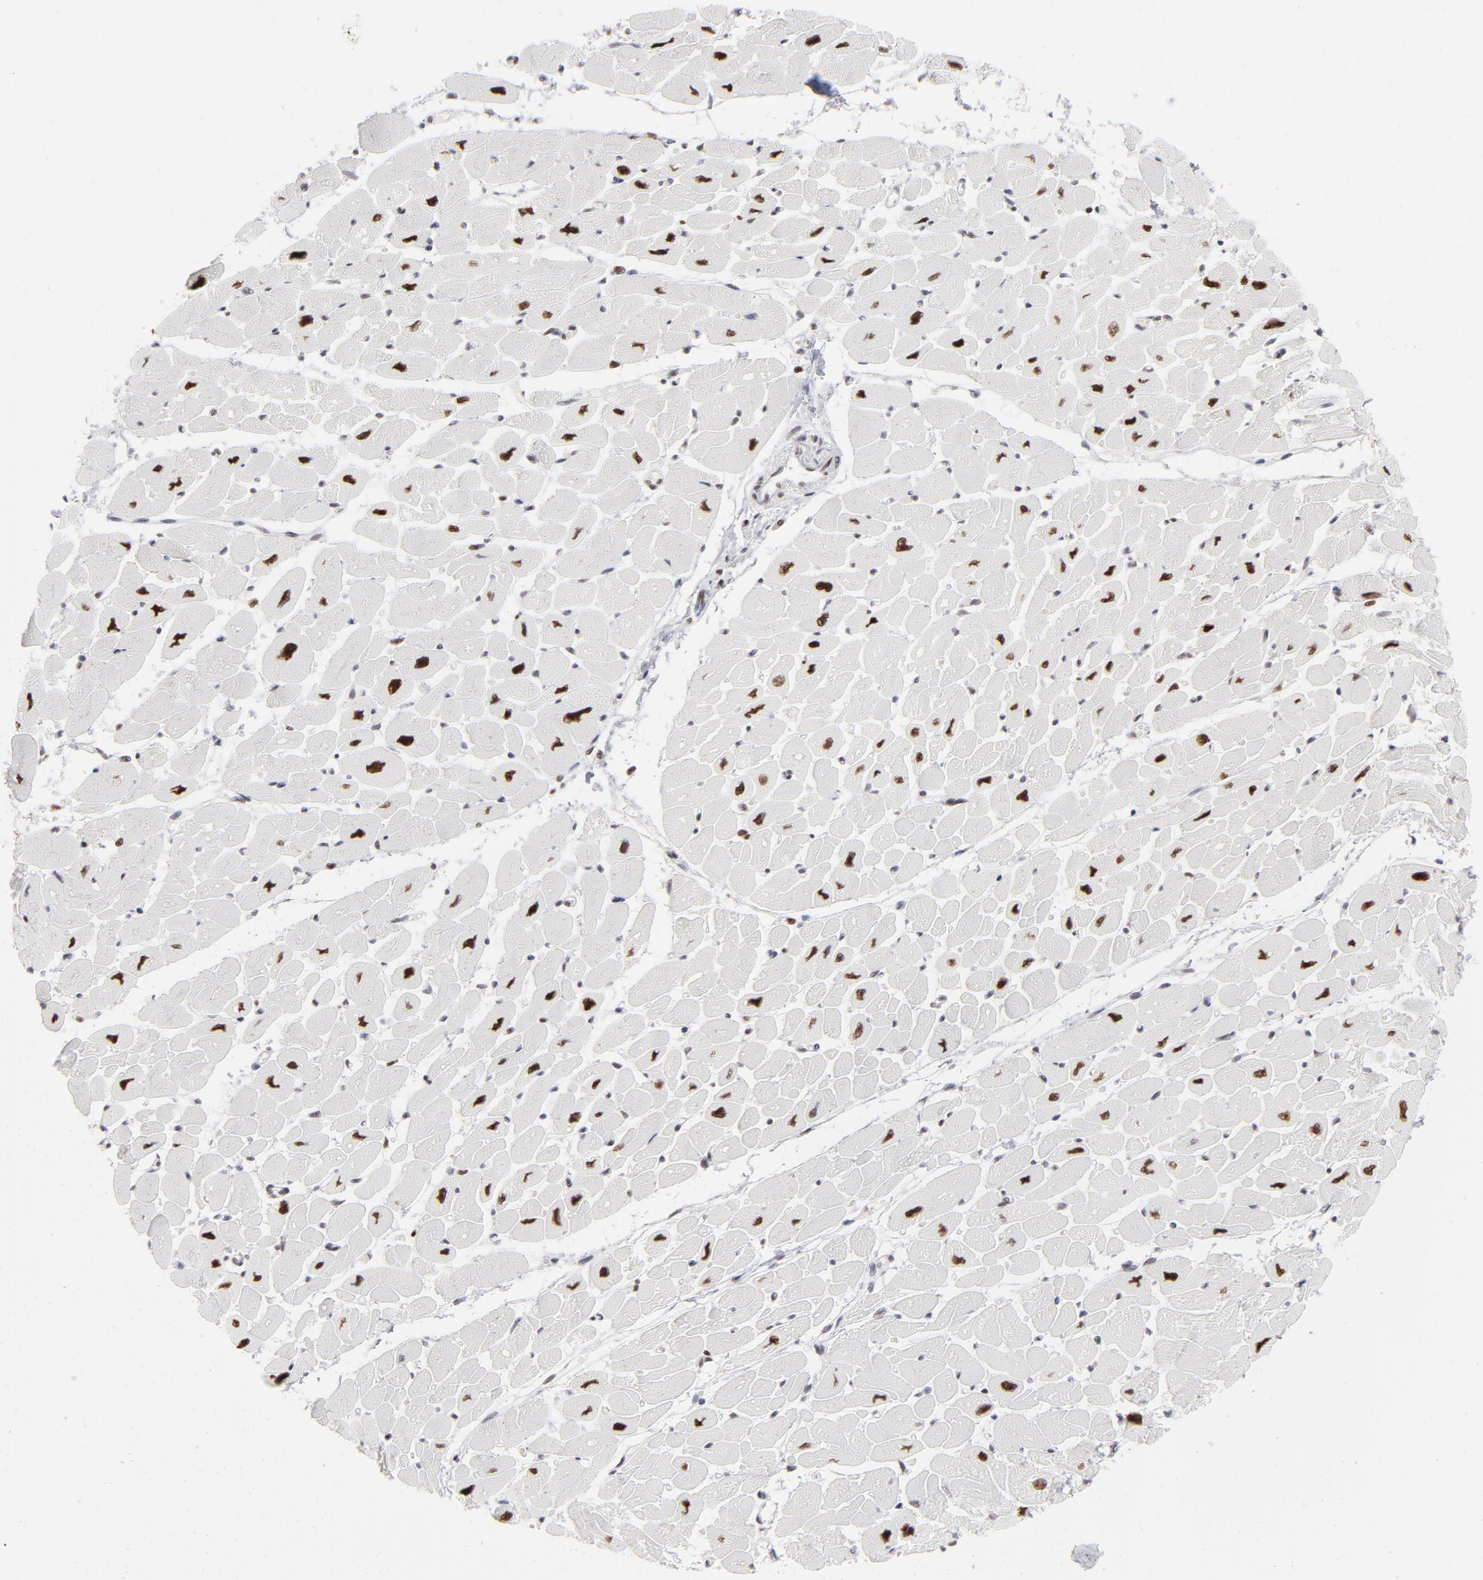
{"staining": {"intensity": "strong", "quantity": ">75%", "location": "nuclear"}, "tissue": "heart muscle", "cell_type": "Cardiomyocytes", "image_type": "normal", "snomed": [{"axis": "morphology", "description": "Normal tissue, NOS"}, {"axis": "topography", "description": "Heart"}], "caption": "Cardiomyocytes exhibit high levels of strong nuclear expression in about >75% of cells in benign heart muscle. (Brightfield microscopy of DAB IHC at high magnification).", "gene": "PARP1", "patient": {"sex": "female", "age": 54}}